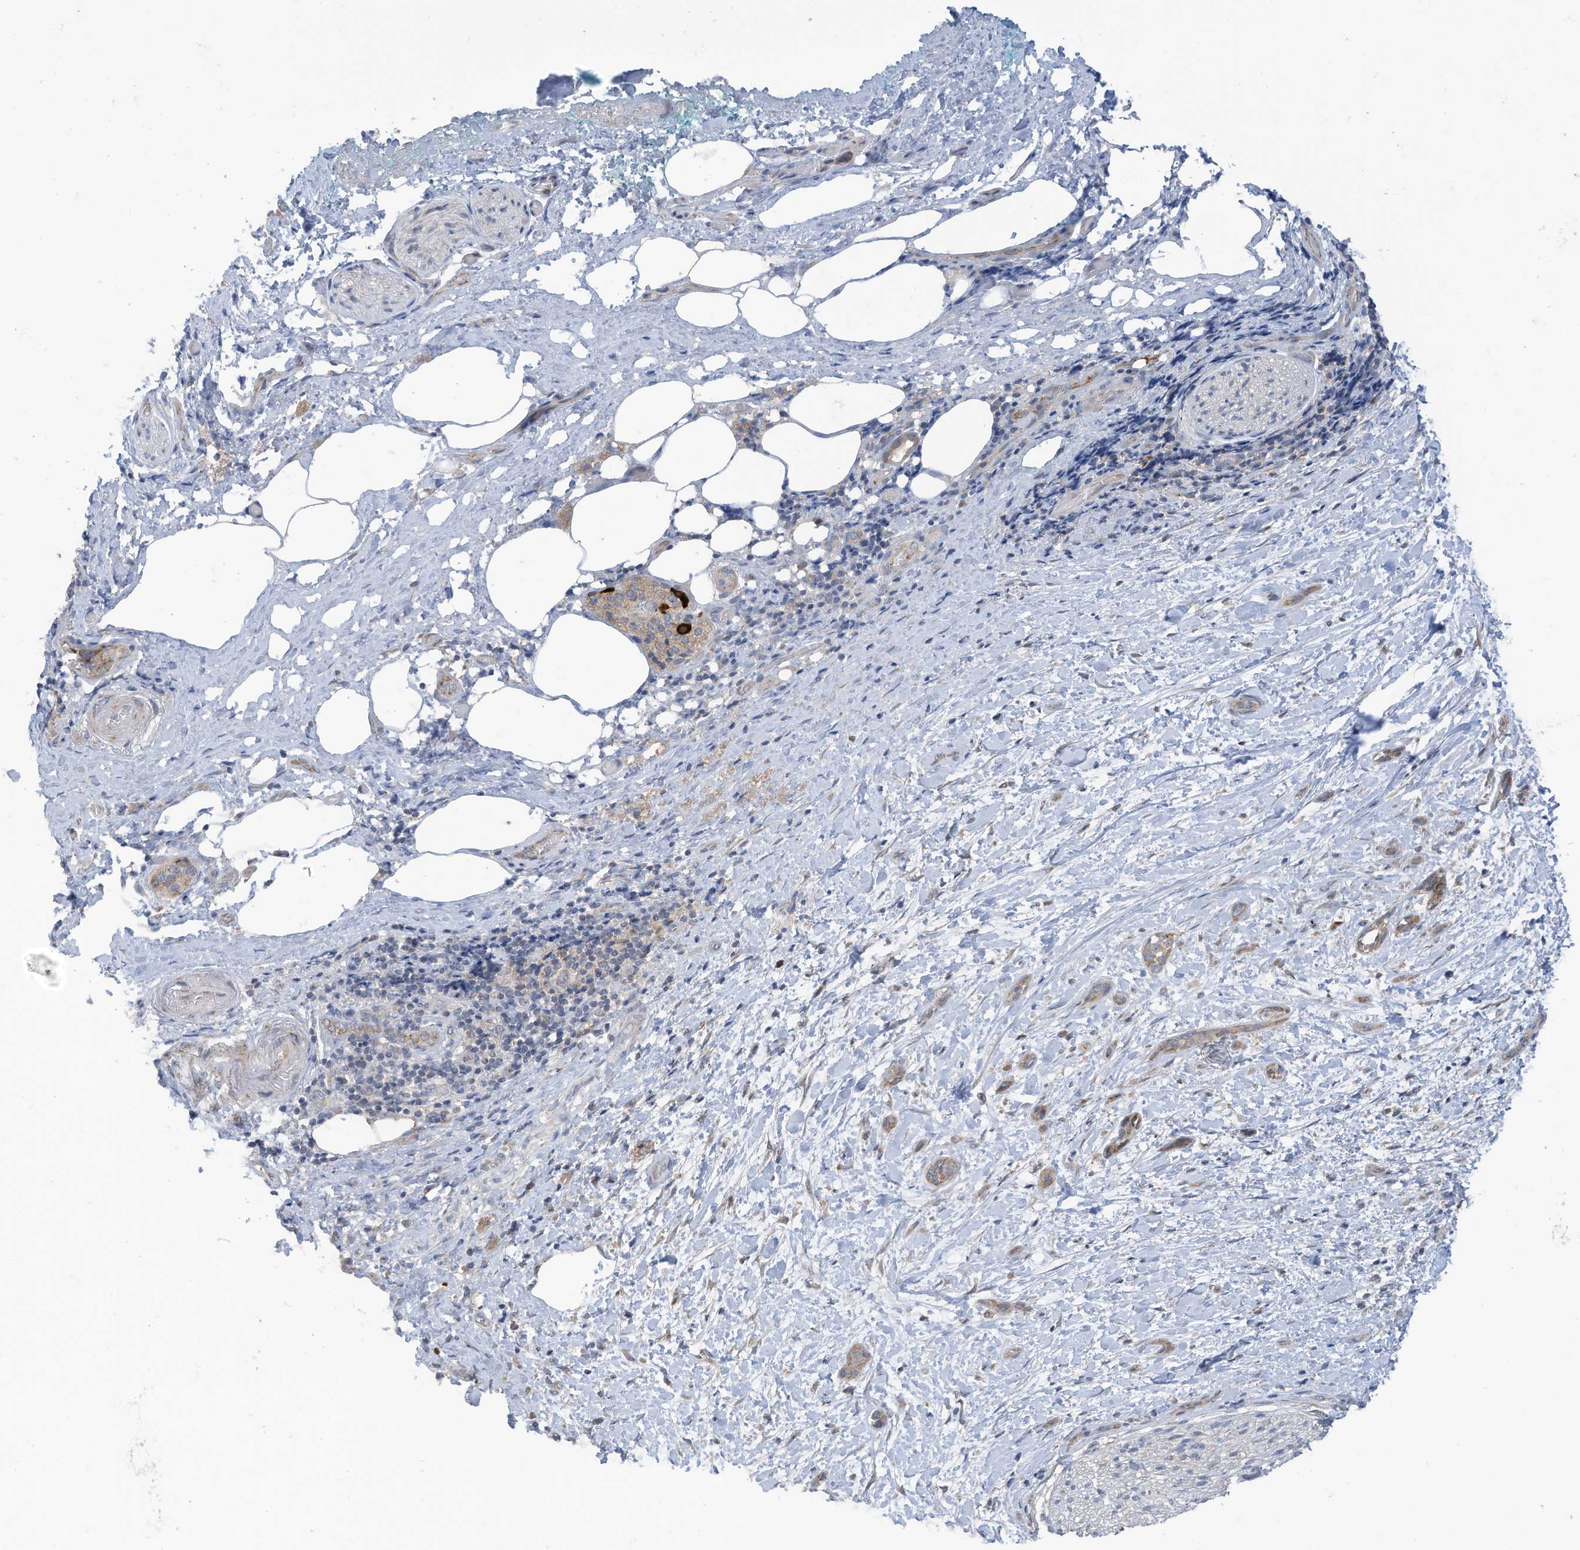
{"staining": {"intensity": "moderate", "quantity": "25%-75%", "location": "cytoplasmic/membranous"}, "tissue": "pancreatic cancer", "cell_type": "Tumor cells", "image_type": "cancer", "snomed": [{"axis": "morphology", "description": "Normal tissue, NOS"}, {"axis": "morphology", "description": "Adenocarcinoma, NOS"}, {"axis": "topography", "description": "Pancreas"}, {"axis": "topography", "description": "Peripheral nerve tissue"}], "caption": "Brown immunohistochemical staining in pancreatic cancer exhibits moderate cytoplasmic/membranous staining in about 25%-75% of tumor cells.", "gene": "SCGB1D2", "patient": {"sex": "female", "age": 63}}